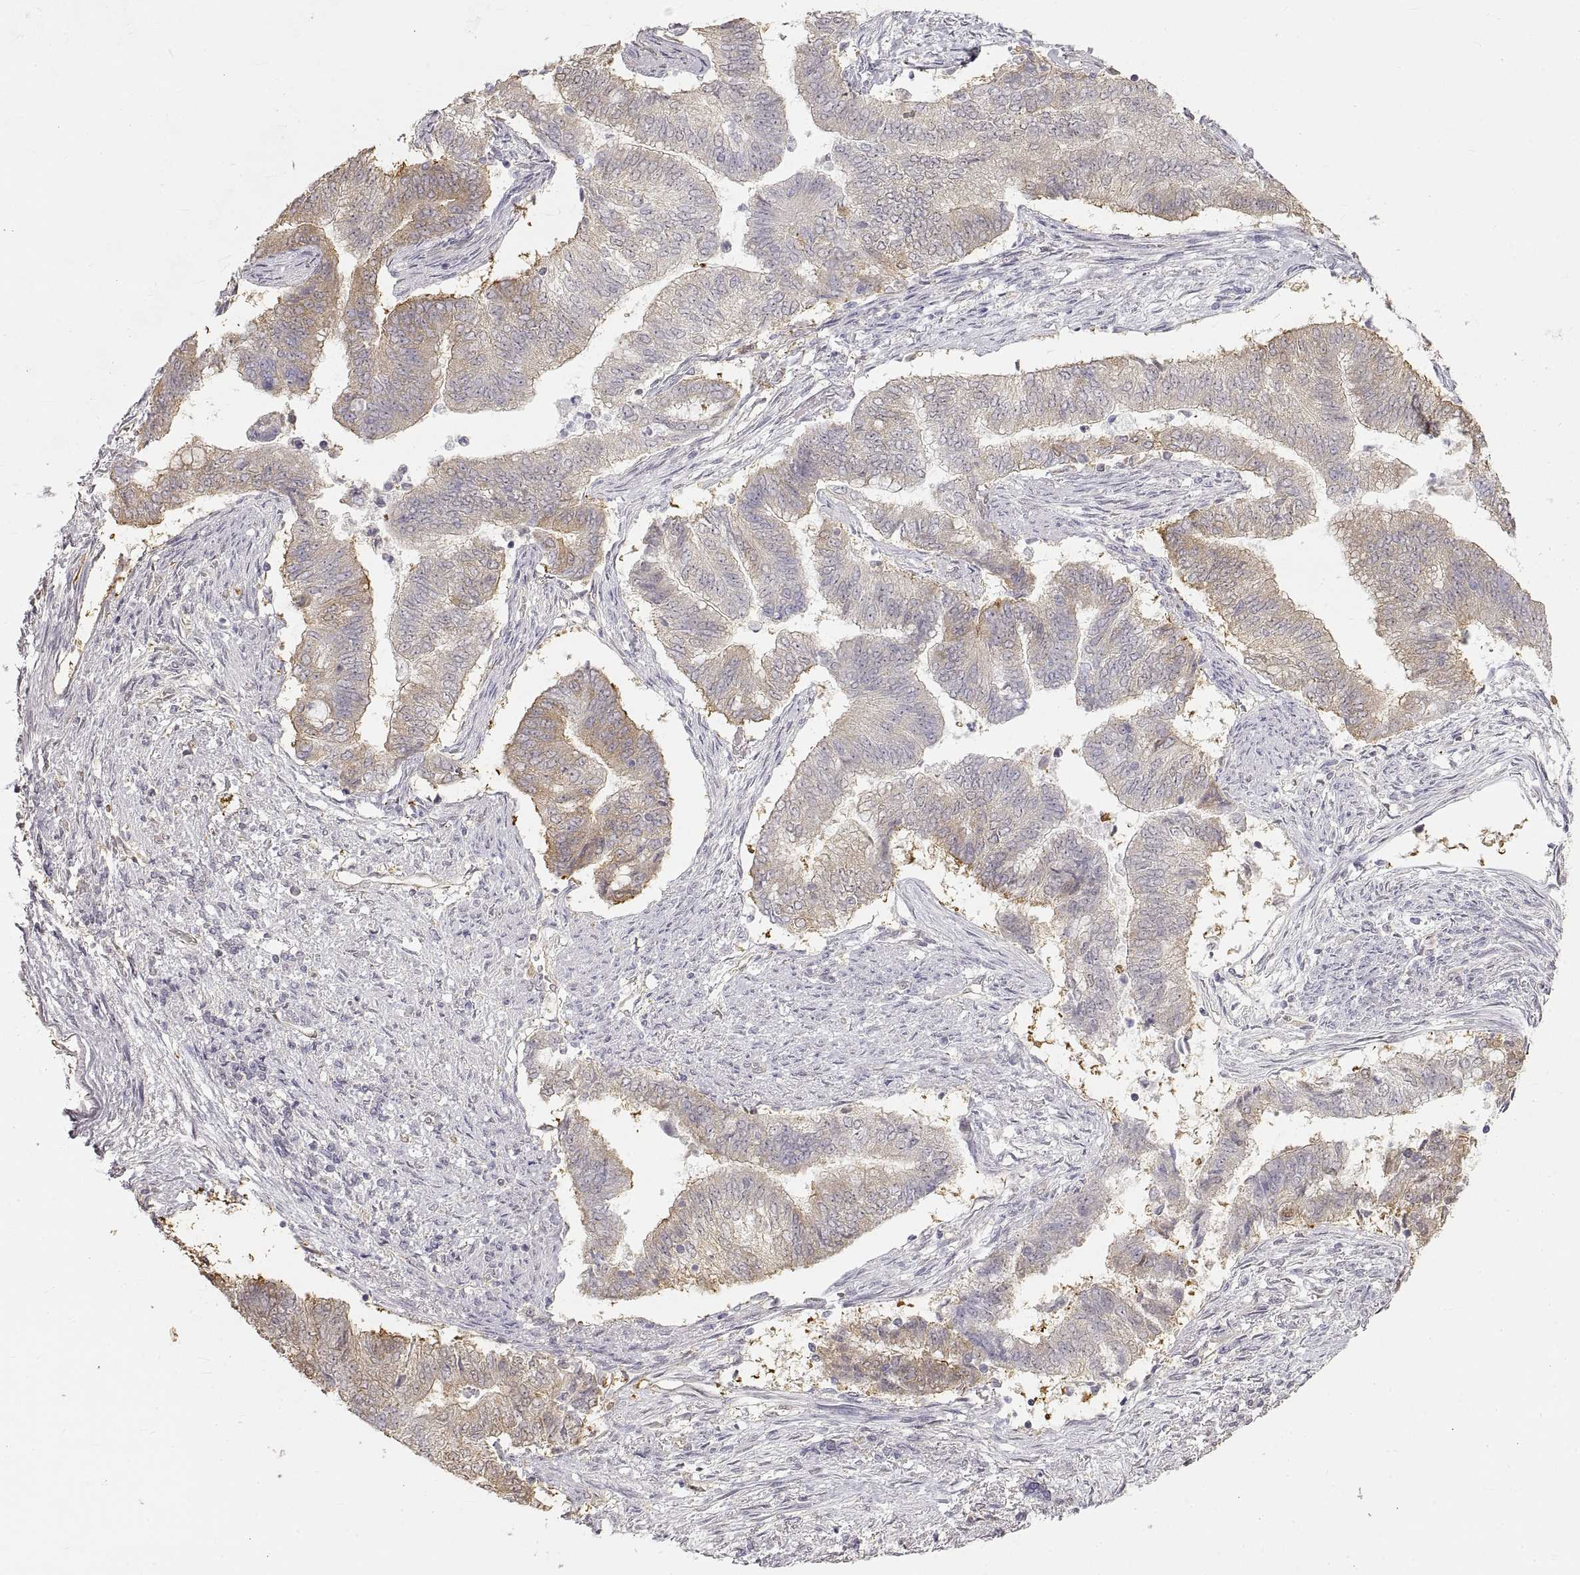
{"staining": {"intensity": "moderate", "quantity": "<25%", "location": "cytoplasmic/membranous"}, "tissue": "endometrial cancer", "cell_type": "Tumor cells", "image_type": "cancer", "snomed": [{"axis": "morphology", "description": "Adenocarcinoma, NOS"}, {"axis": "topography", "description": "Endometrium"}], "caption": "DAB immunohistochemical staining of human adenocarcinoma (endometrial) reveals moderate cytoplasmic/membranous protein expression in approximately <25% of tumor cells. (brown staining indicates protein expression, while blue staining denotes nuclei).", "gene": "HSP90AB1", "patient": {"sex": "female", "age": 65}}